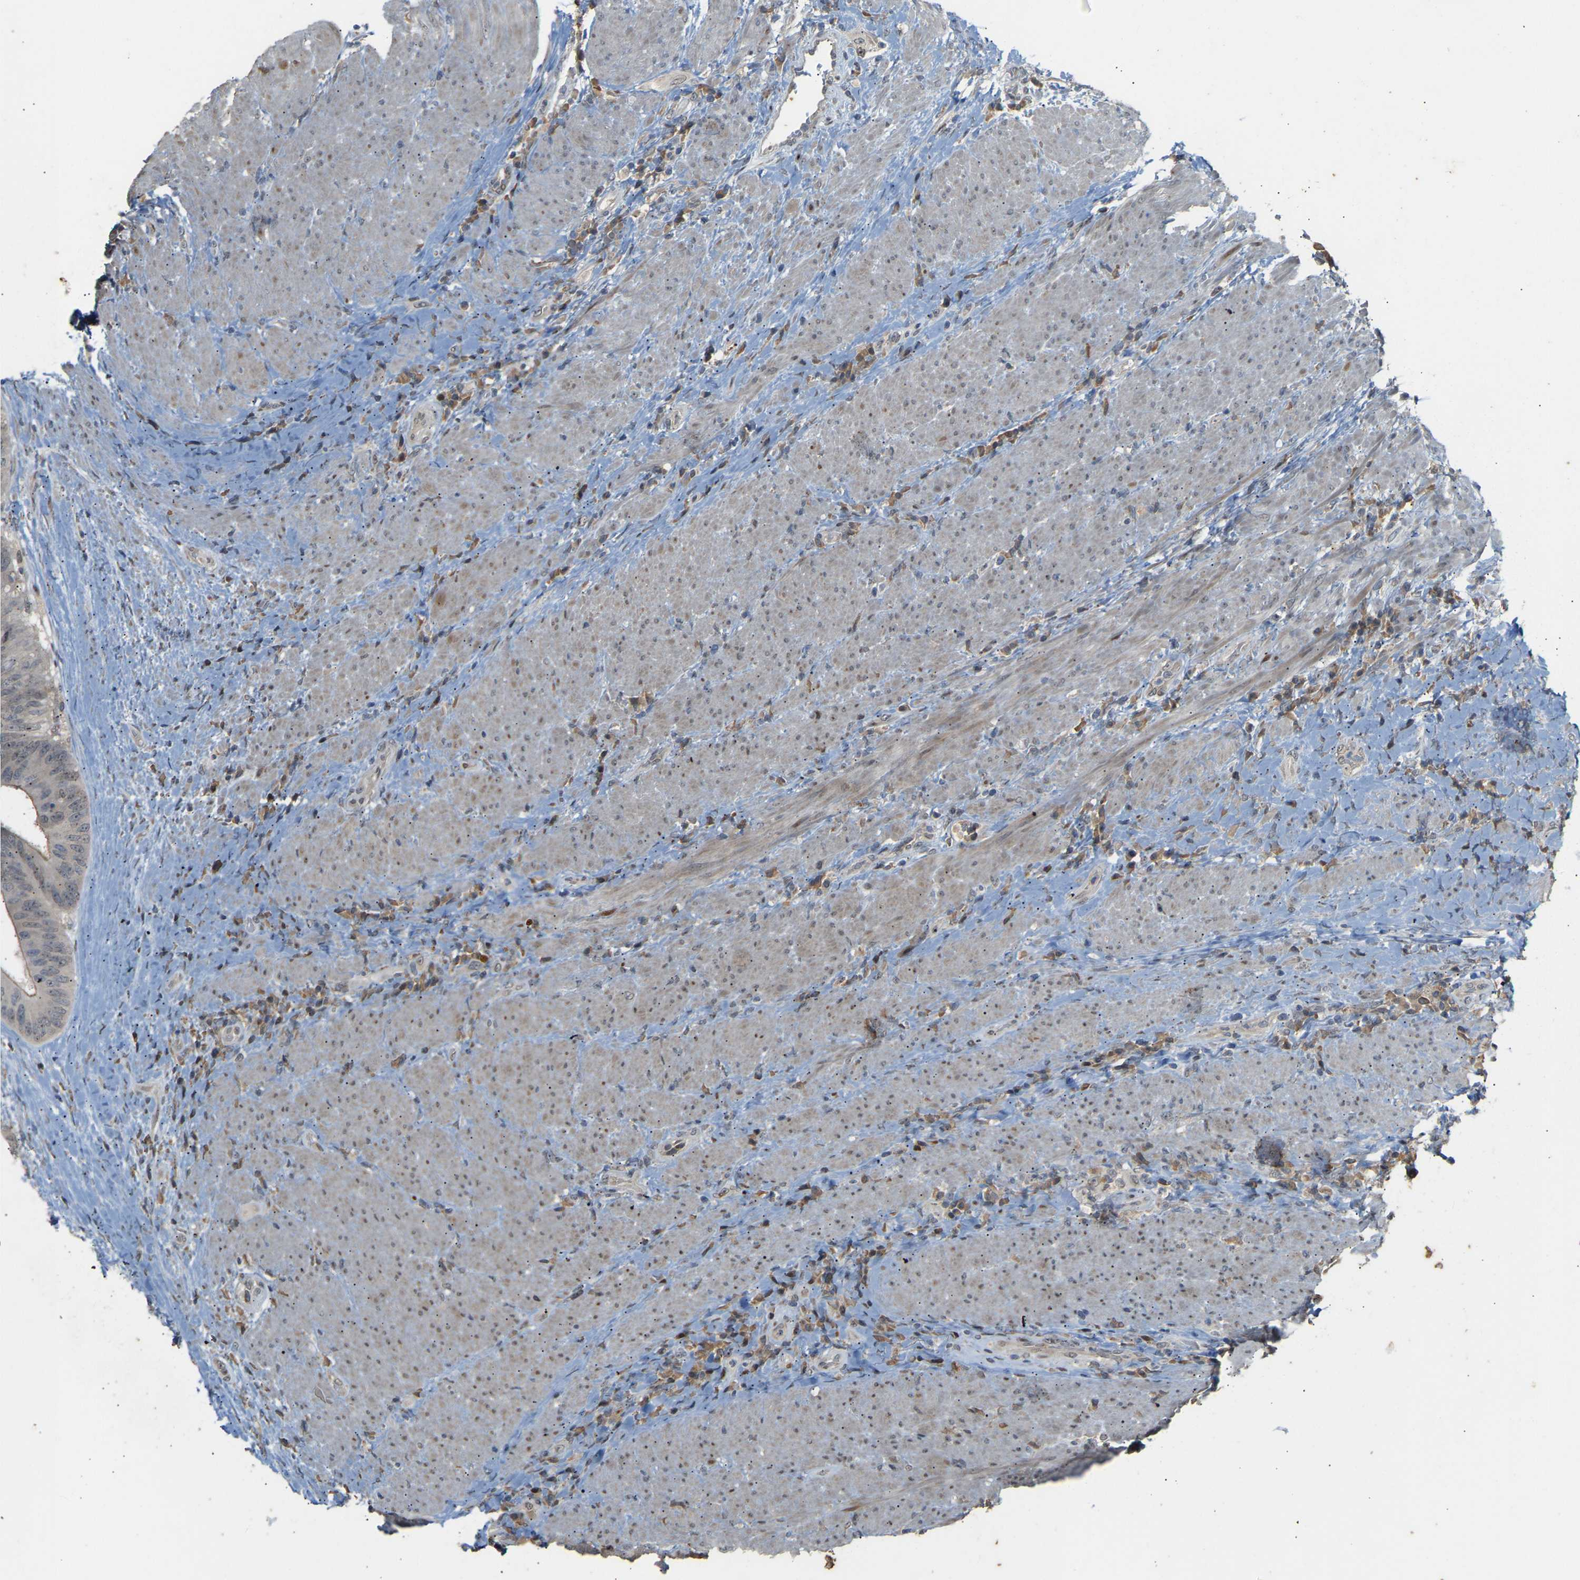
{"staining": {"intensity": "weak", "quantity": "<25%", "location": "nuclear"}, "tissue": "colorectal cancer", "cell_type": "Tumor cells", "image_type": "cancer", "snomed": [{"axis": "morphology", "description": "Adenocarcinoma, NOS"}, {"axis": "topography", "description": "Rectum"}], "caption": "Immunohistochemistry (IHC) micrograph of colorectal adenocarcinoma stained for a protein (brown), which demonstrates no staining in tumor cells. (Brightfield microscopy of DAB immunohistochemistry at high magnification).", "gene": "PTPN4", "patient": {"sex": "male", "age": 72}}